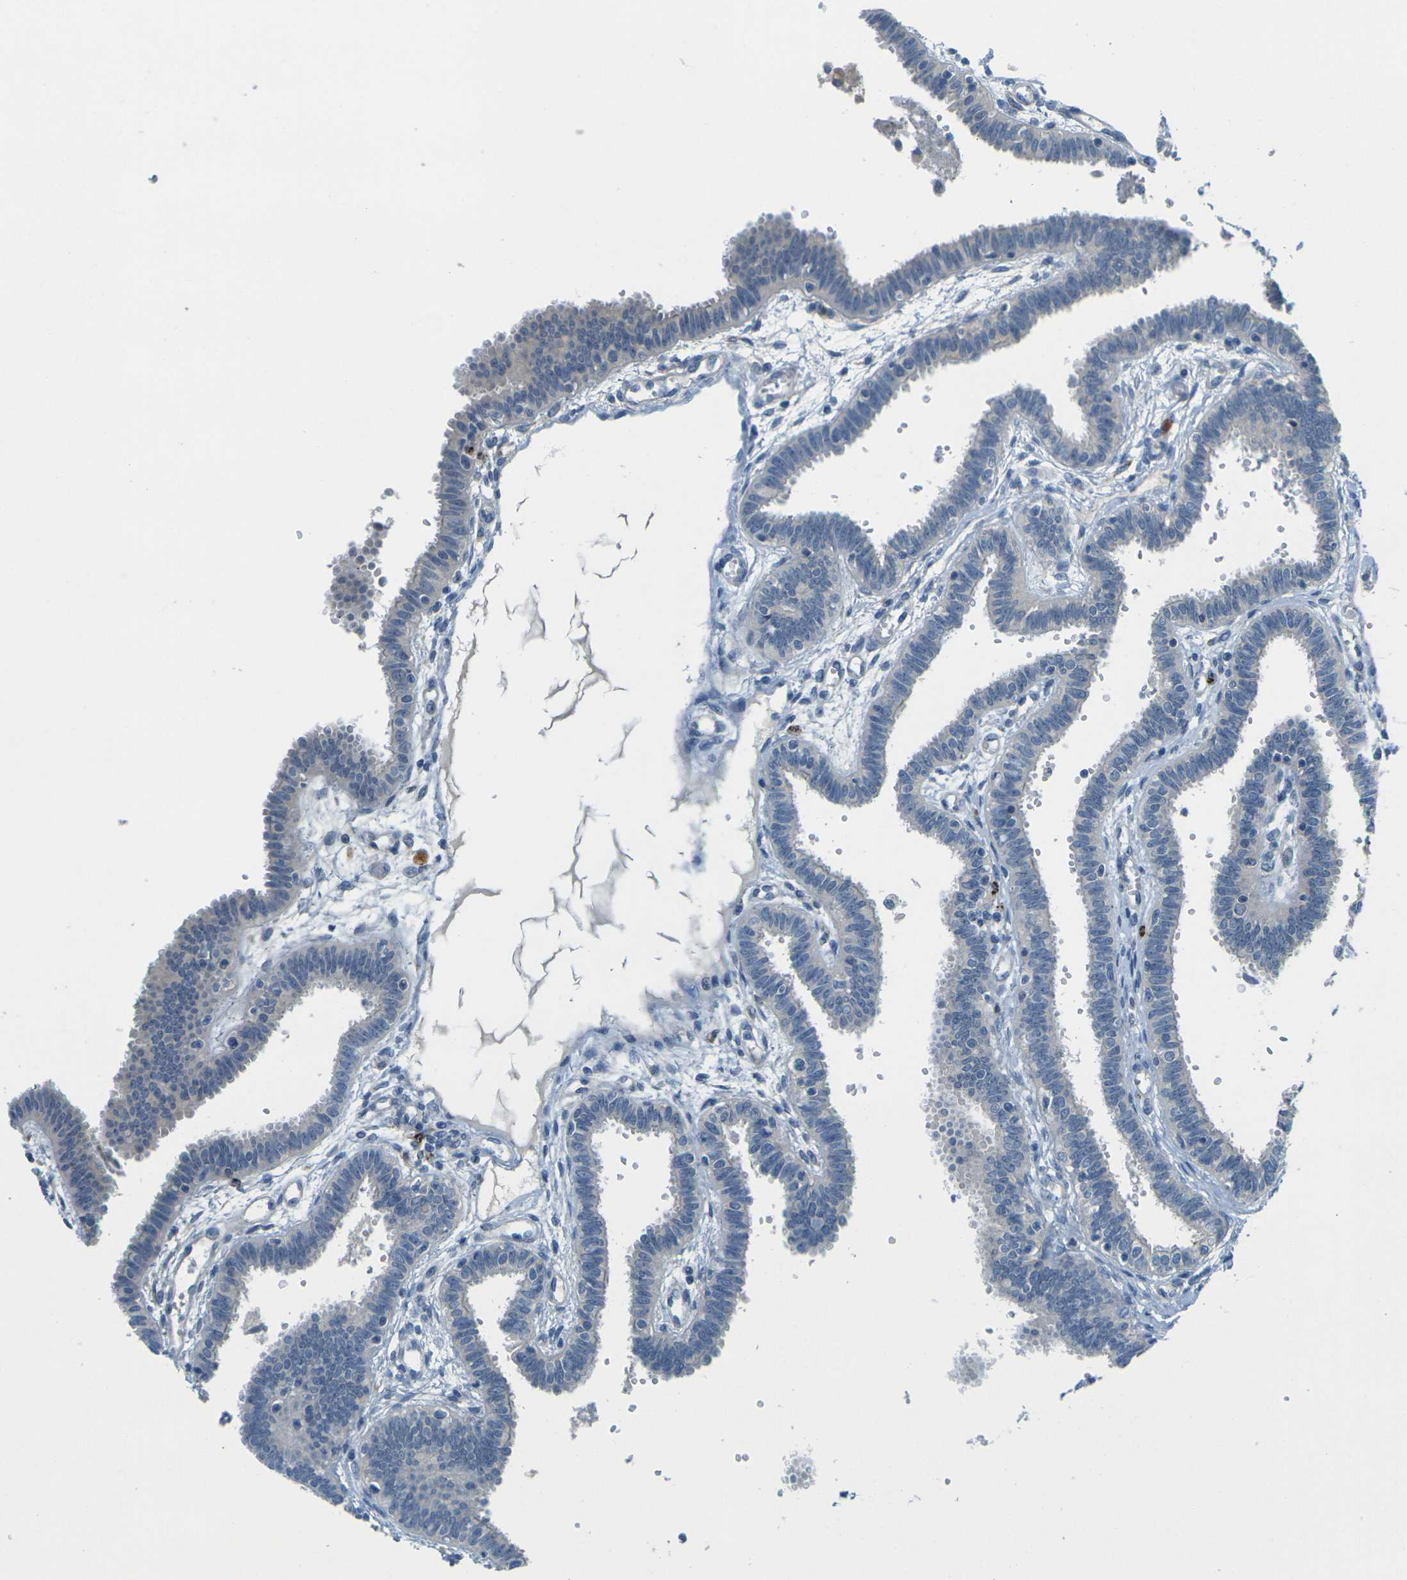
{"staining": {"intensity": "negative", "quantity": "none", "location": "none"}, "tissue": "fallopian tube", "cell_type": "Glandular cells", "image_type": "normal", "snomed": [{"axis": "morphology", "description": "Normal tissue, NOS"}, {"axis": "topography", "description": "Fallopian tube"}], "caption": "This is a histopathology image of immunohistochemistry staining of benign fallopian tube, which shows no staining in glandular cells. (Stains: DAB IHC with hematoxylin counter stain, Microscopy: brightfield microscopy at high magnification).", "gene": "CYP2C8", "patient": {"sex": "female", "age": 32}}